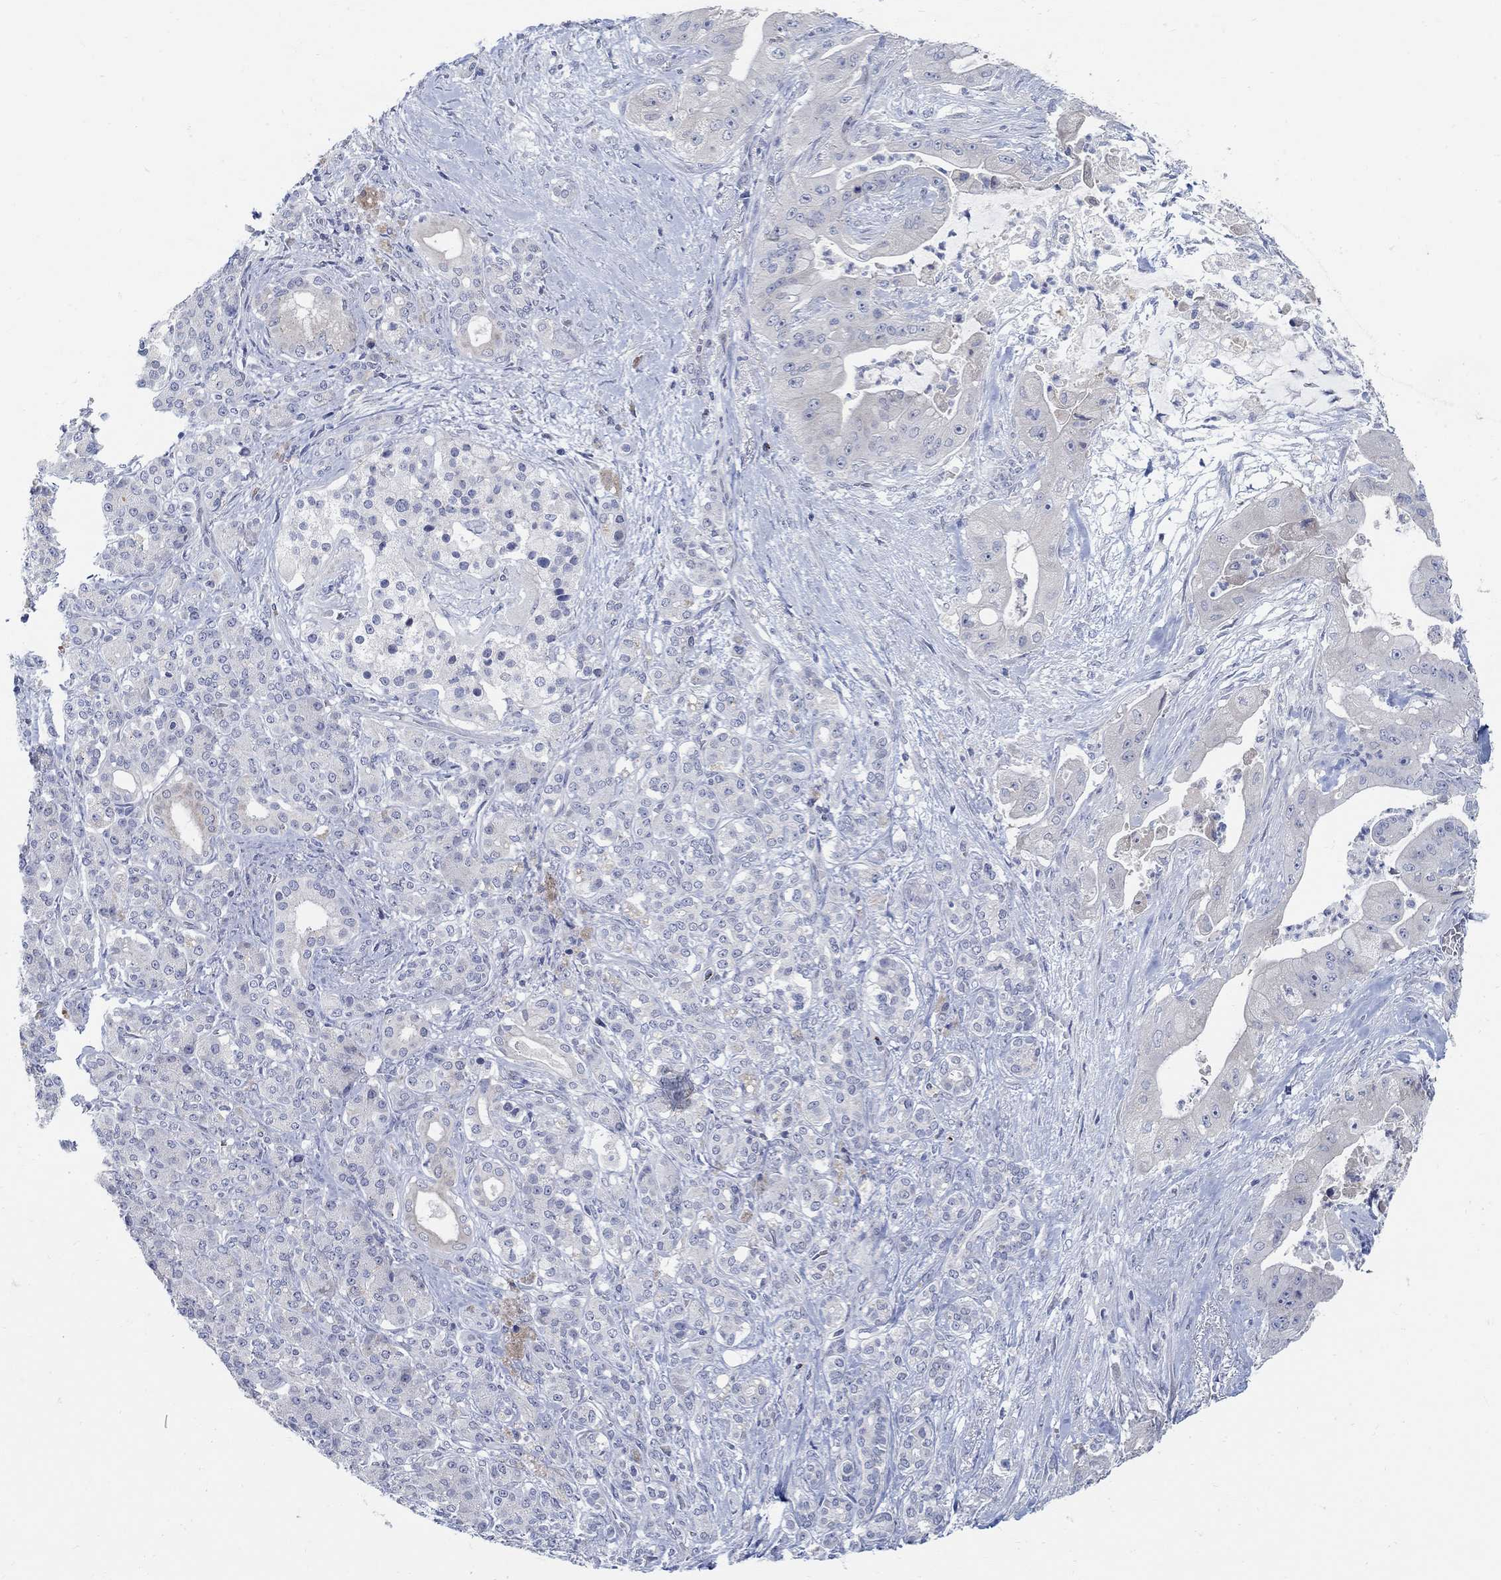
{"staining": {"intensity": "negative", "quantity": "none", "location": "none"}, "tissue": "pancreatic cancer", "cell_type": "Tumor cells", "image_type": "cancer", "snomed": [{"axis": "morphology", "description": "Normal tissue, NOS"}, {"axis": "morphology", "description": "Inflammation, NOS"}, {"axis": "morphology", "description": "Adenocarcinoma, NOS"}, {"axis": "topography", "description": "Pancreas"}], "caption": "Adenocarcinoma (pancreatic) stained for a protein using IHC exhibits no positivity tumor cells.", "gene": "ANO7", "patient": {"sex": "male", "age": 57}}